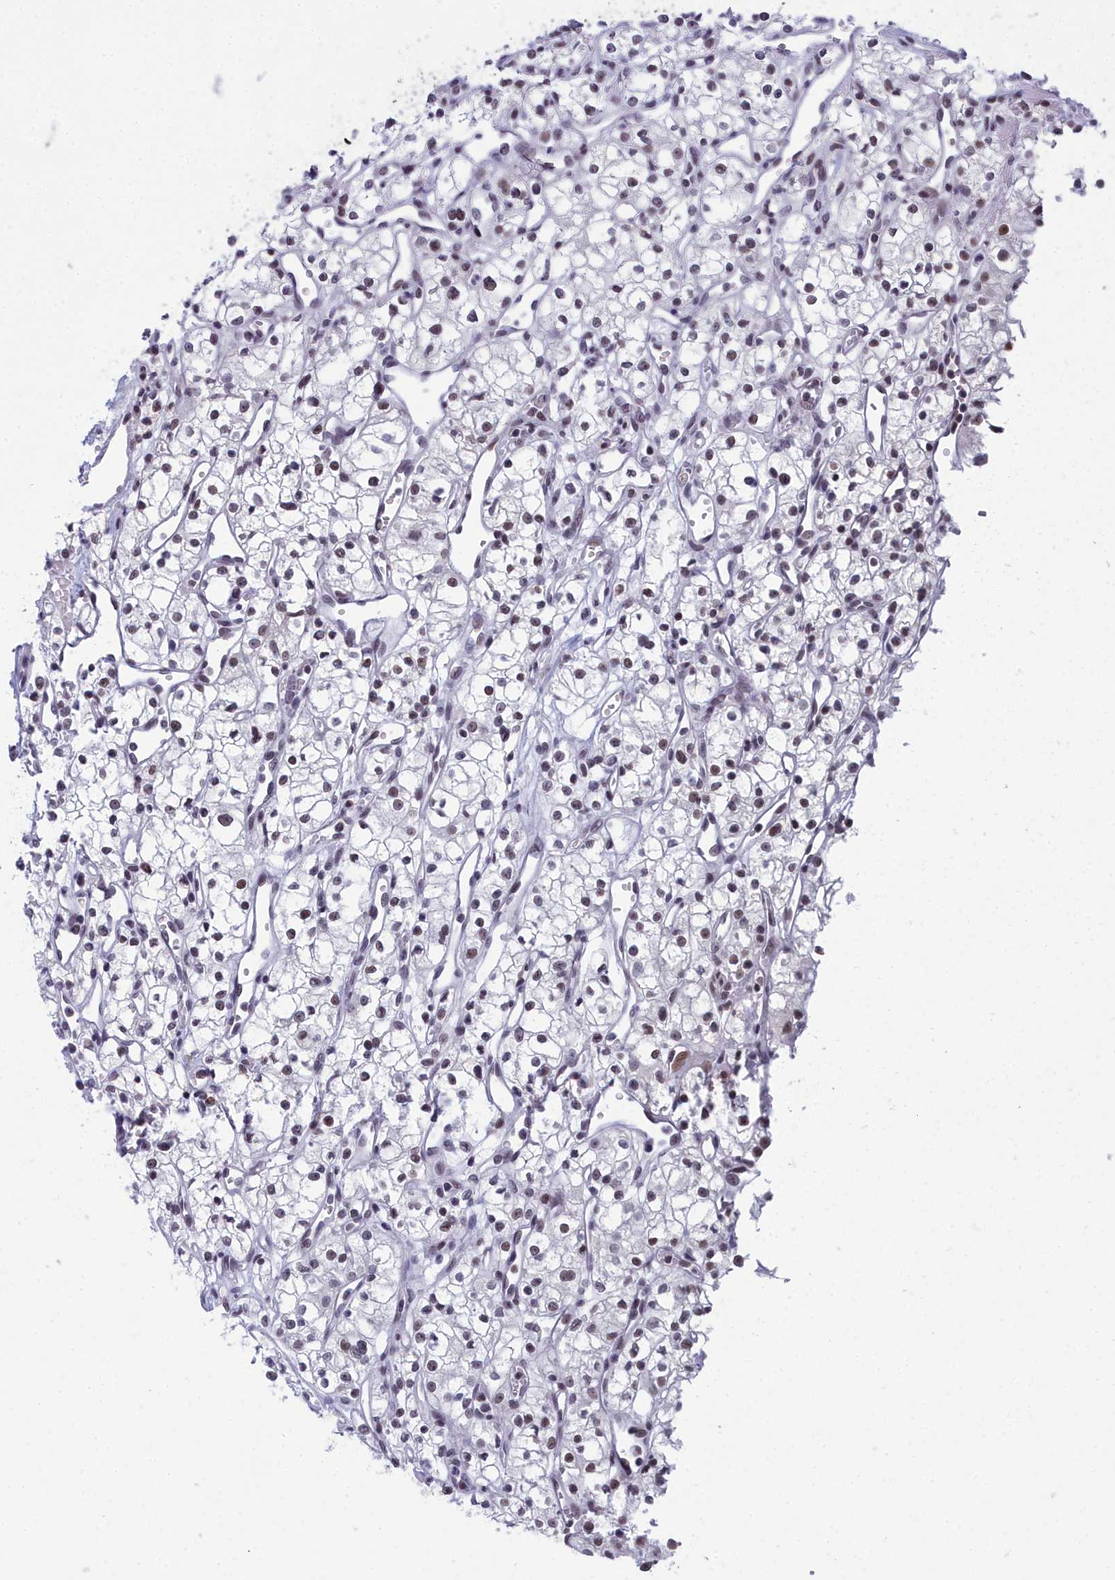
{"staining": {"intensity": "moderate", "quantity": "<25%", "location": "nuclear"}, "tissue": "renal cancer", "cell_type": "Tumor cells", "image_type": "cancer", "snomed": [{"axis": "morphology", "description": "Adenocarcinoma, NOS"}, {"axis": "topography", "description": "Kidney"}], "caption": "Immunohistochemical staining of renal cancer displays low levels of moderate nuclear protein positivity in approximately <25% of tumor cells.", "gene": "CCDC97", "patient": {"sex": "male", "age": 59}}